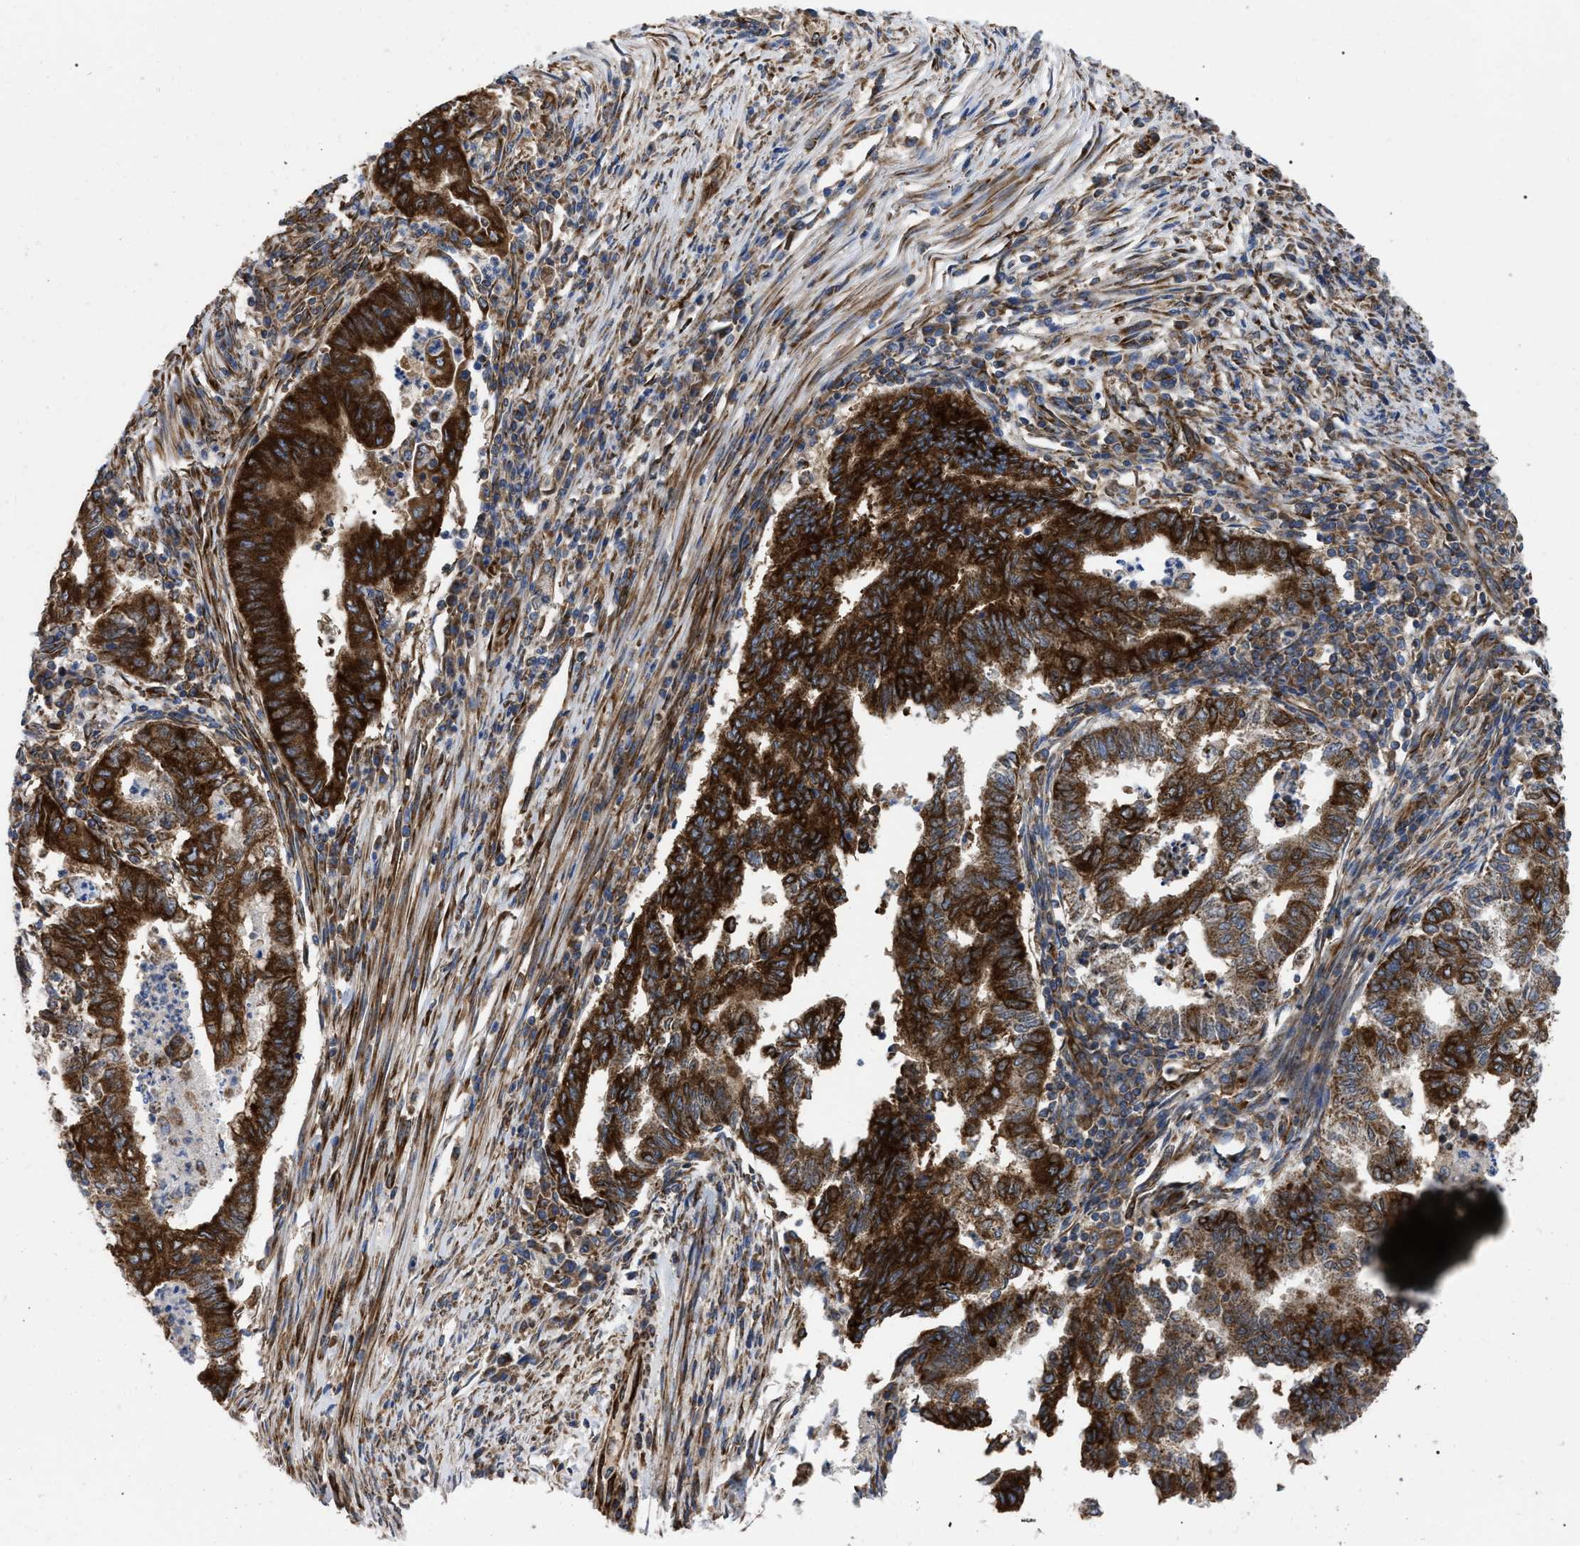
{"staining": {"intensity": "strong", "quantity": ">75%", "location": "cytoplasmic/membranous"}, "tissue": "endometrial cancer", "cell_type": "Tumor cells", "image_type": "cancer", "snomed": [{"axis": "morphology", "description": "Polyp, NOS"}, {"axis": "morphology", "description": "Adenocarcinoma, NOS"}, {"axis": "morphology", "description": "Adenoma, NOS"}, {"axis": "topography", "description": "Endometrium"}], "caption": "Endometrial cancer (adenocarcinoma) tissue displays strong cytoplasmic/membranous staining in about >75% of tumor cells", "gene": "FAM120A", "patient": {"sex": "female", "age": 79}}